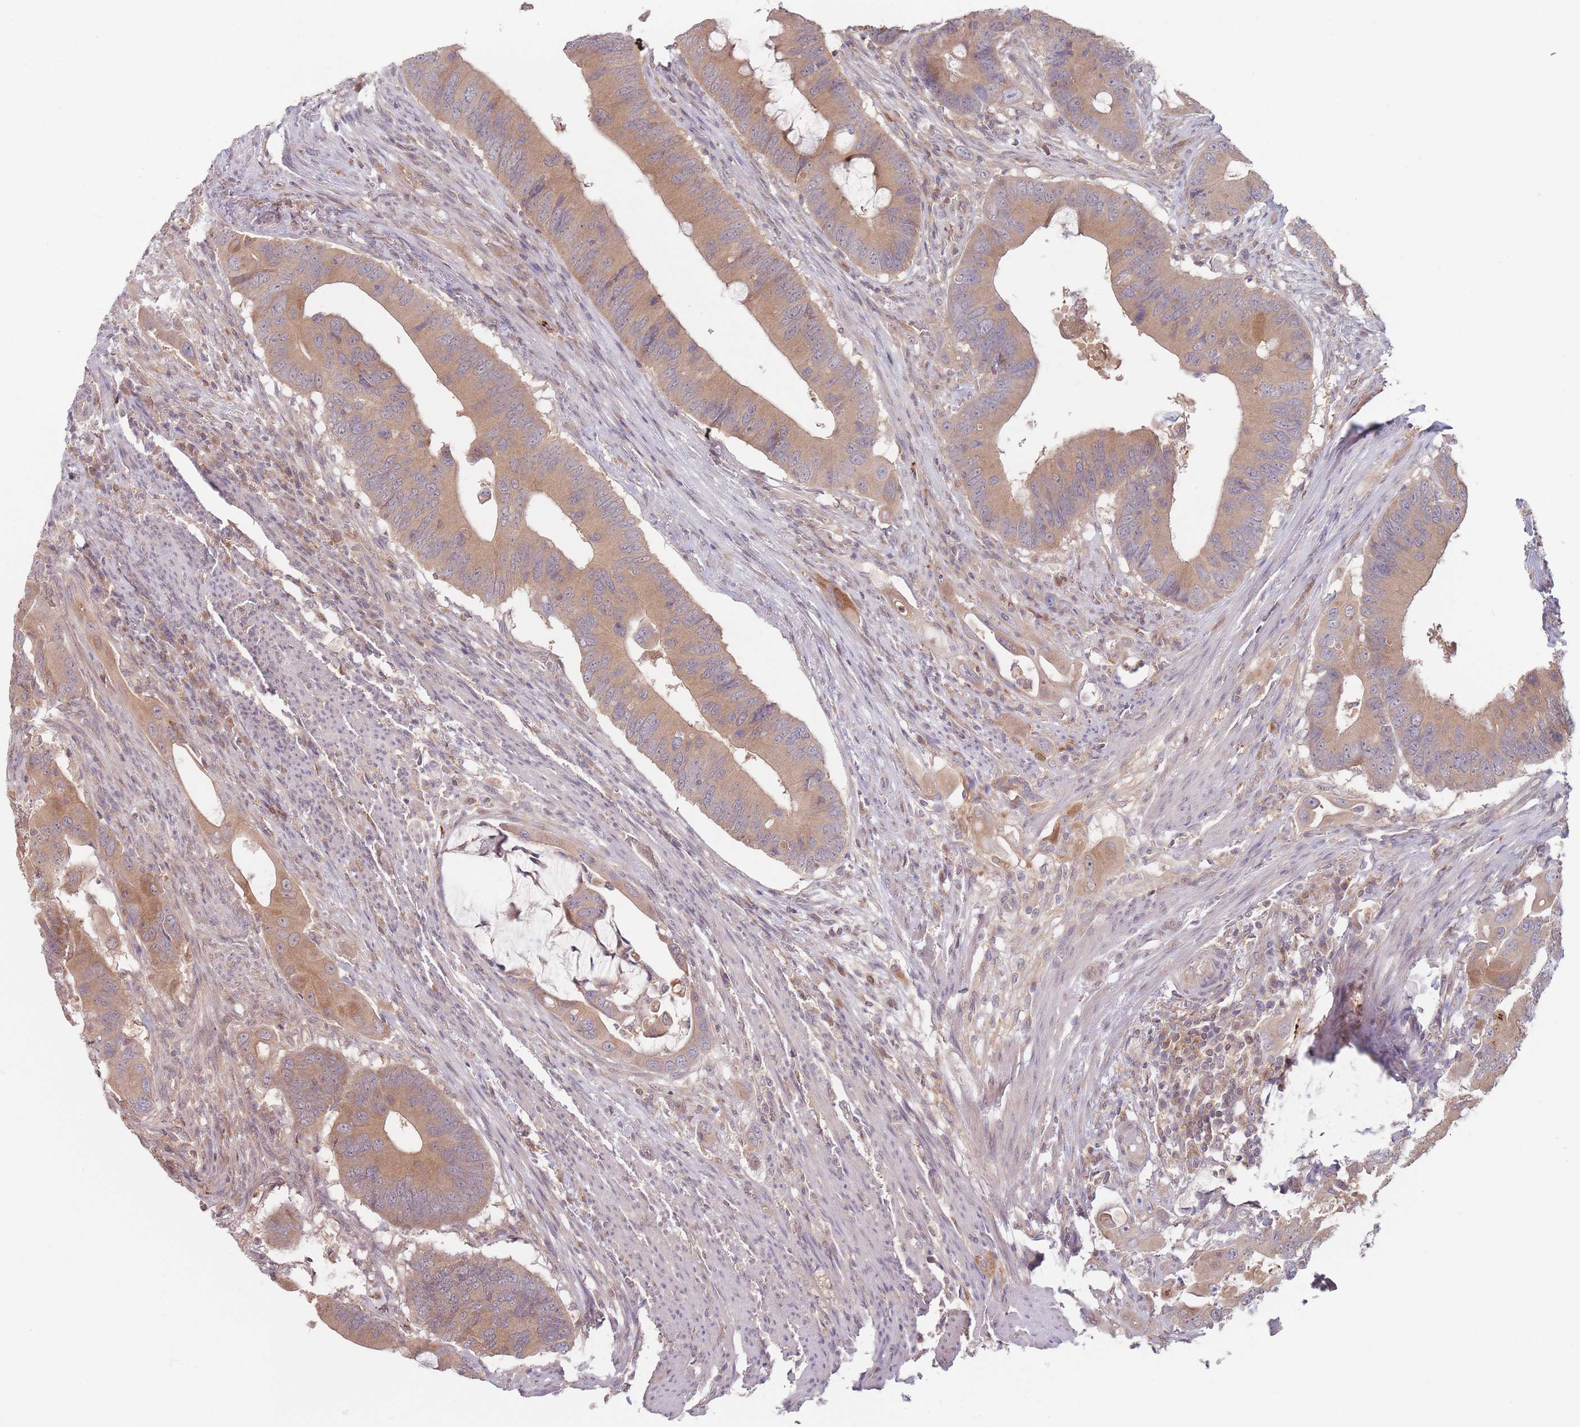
{"staining": {"intensity": "moderate", "quantity": ">75%", "location": "cytoplasmic/membranous"}, "tissue": "colorectal cancer", "cell_type": "Tumor cells", "image_type": "cancer", "snomed": [{"axis": "morphology", "description": "Adenocarcinoma, NOS"}, {"axis": "topography", "description": "Colon"}], "caption": "A photomicrograph of colorectal adenocarcinoma stained for a protein exhibits moderate cytoplasmic/membranous brown staining in tumor cells. The staining is performed using DAB (3,3'-diaminobenzidine) brown chromogen to label protein expression. The nuclei are counter-stained blue using hematoxylin.", "gene": "PPM1A", "patient": {"sex": "male", "age": 71}}